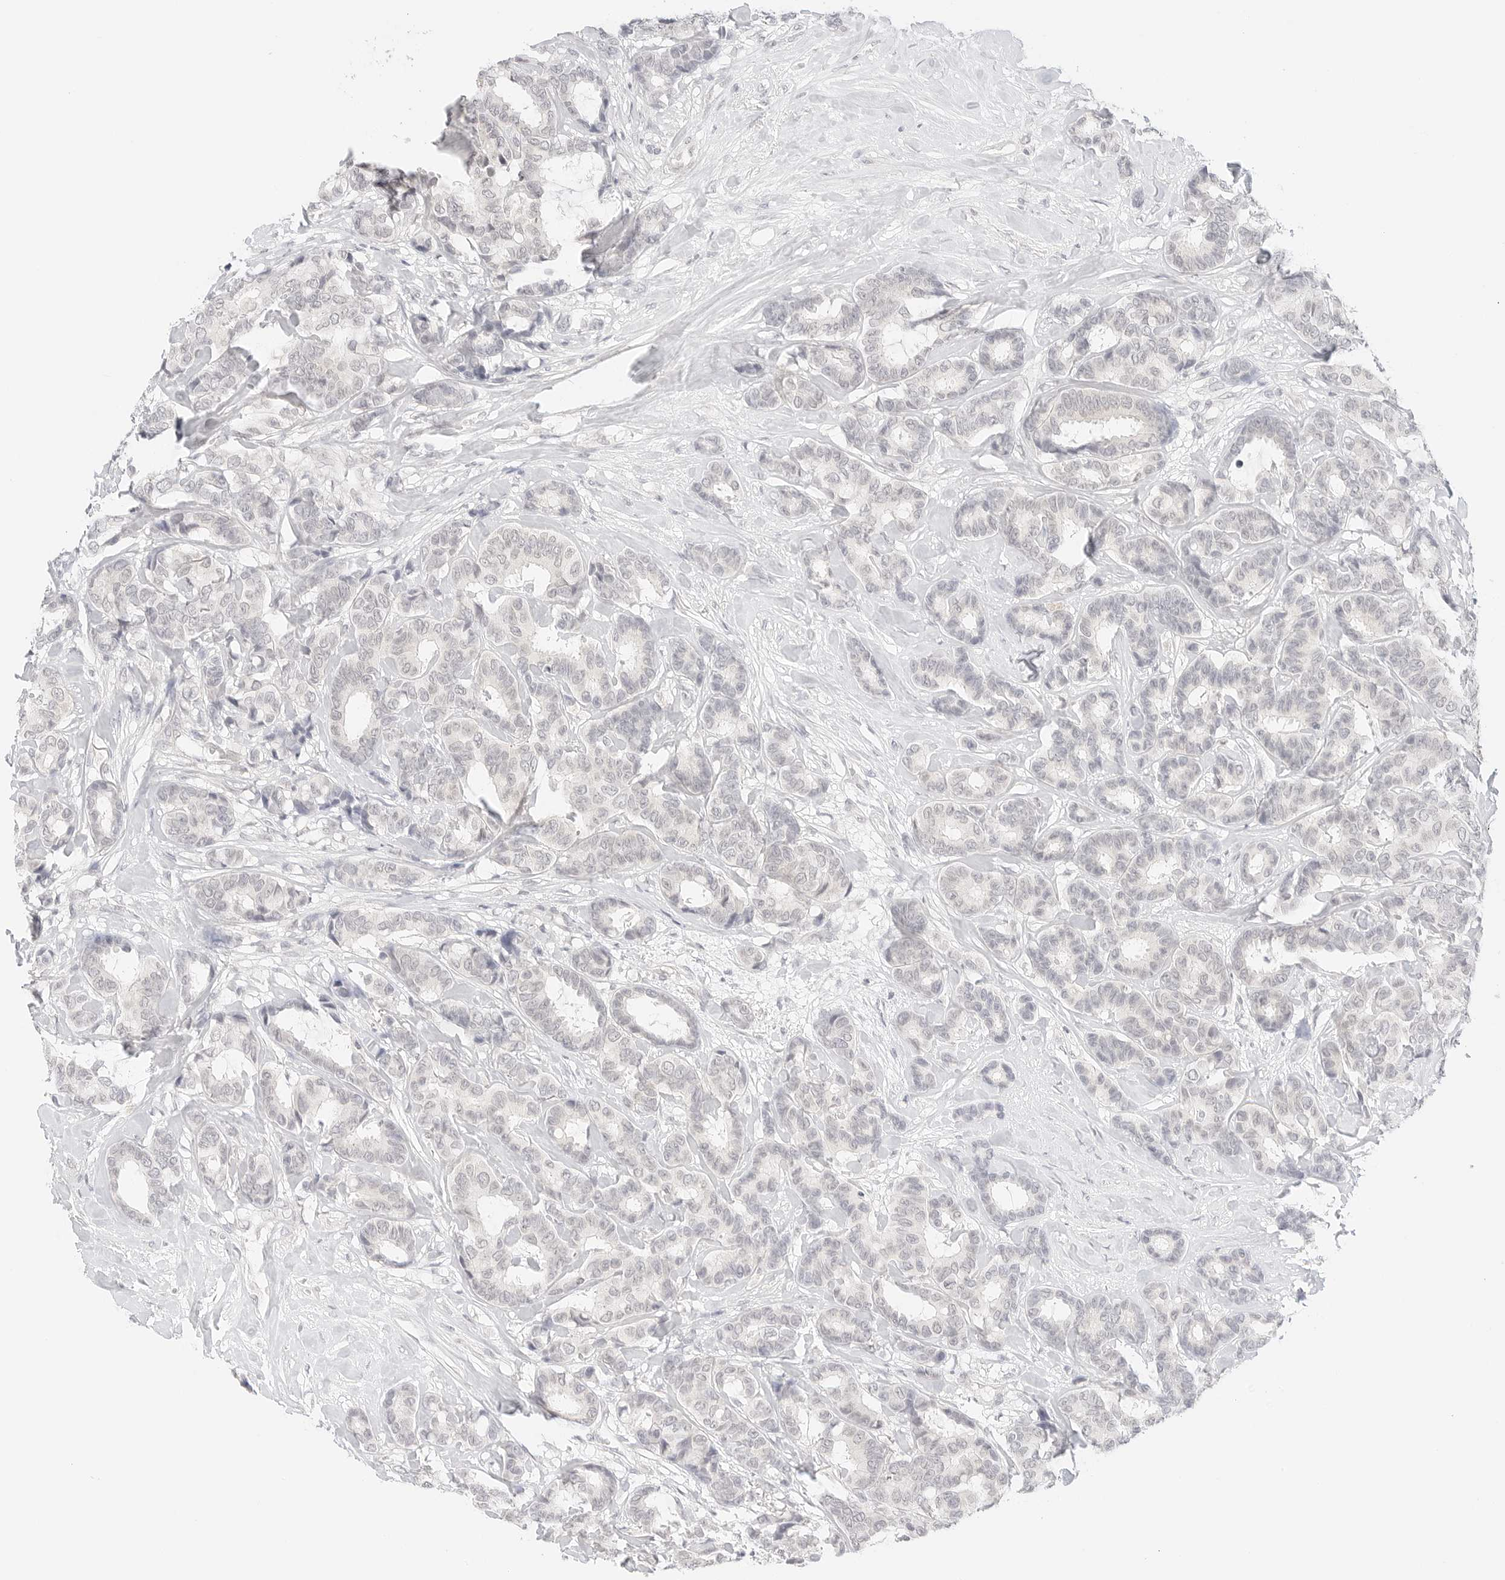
{"staining": {"intensity": "negative", "quantity": "none", "location": "none"}, "tissue": "breast cancer", "cell_type": "Tumor cells", "image_type": "cancer", "snomed": [{"axis": "morphology", "description": "Duct carcinoma"}, {"axis": "topography", "description": "Breast"}], "caption": "Tumor cells show no significant positivity in breast cancer. (DAB (3,3'-diaminobenzidine) immunohistochemistry (IHC), high magnification).", "gene": "GNAS", "patient": {"sex": "female", "age": 87}}